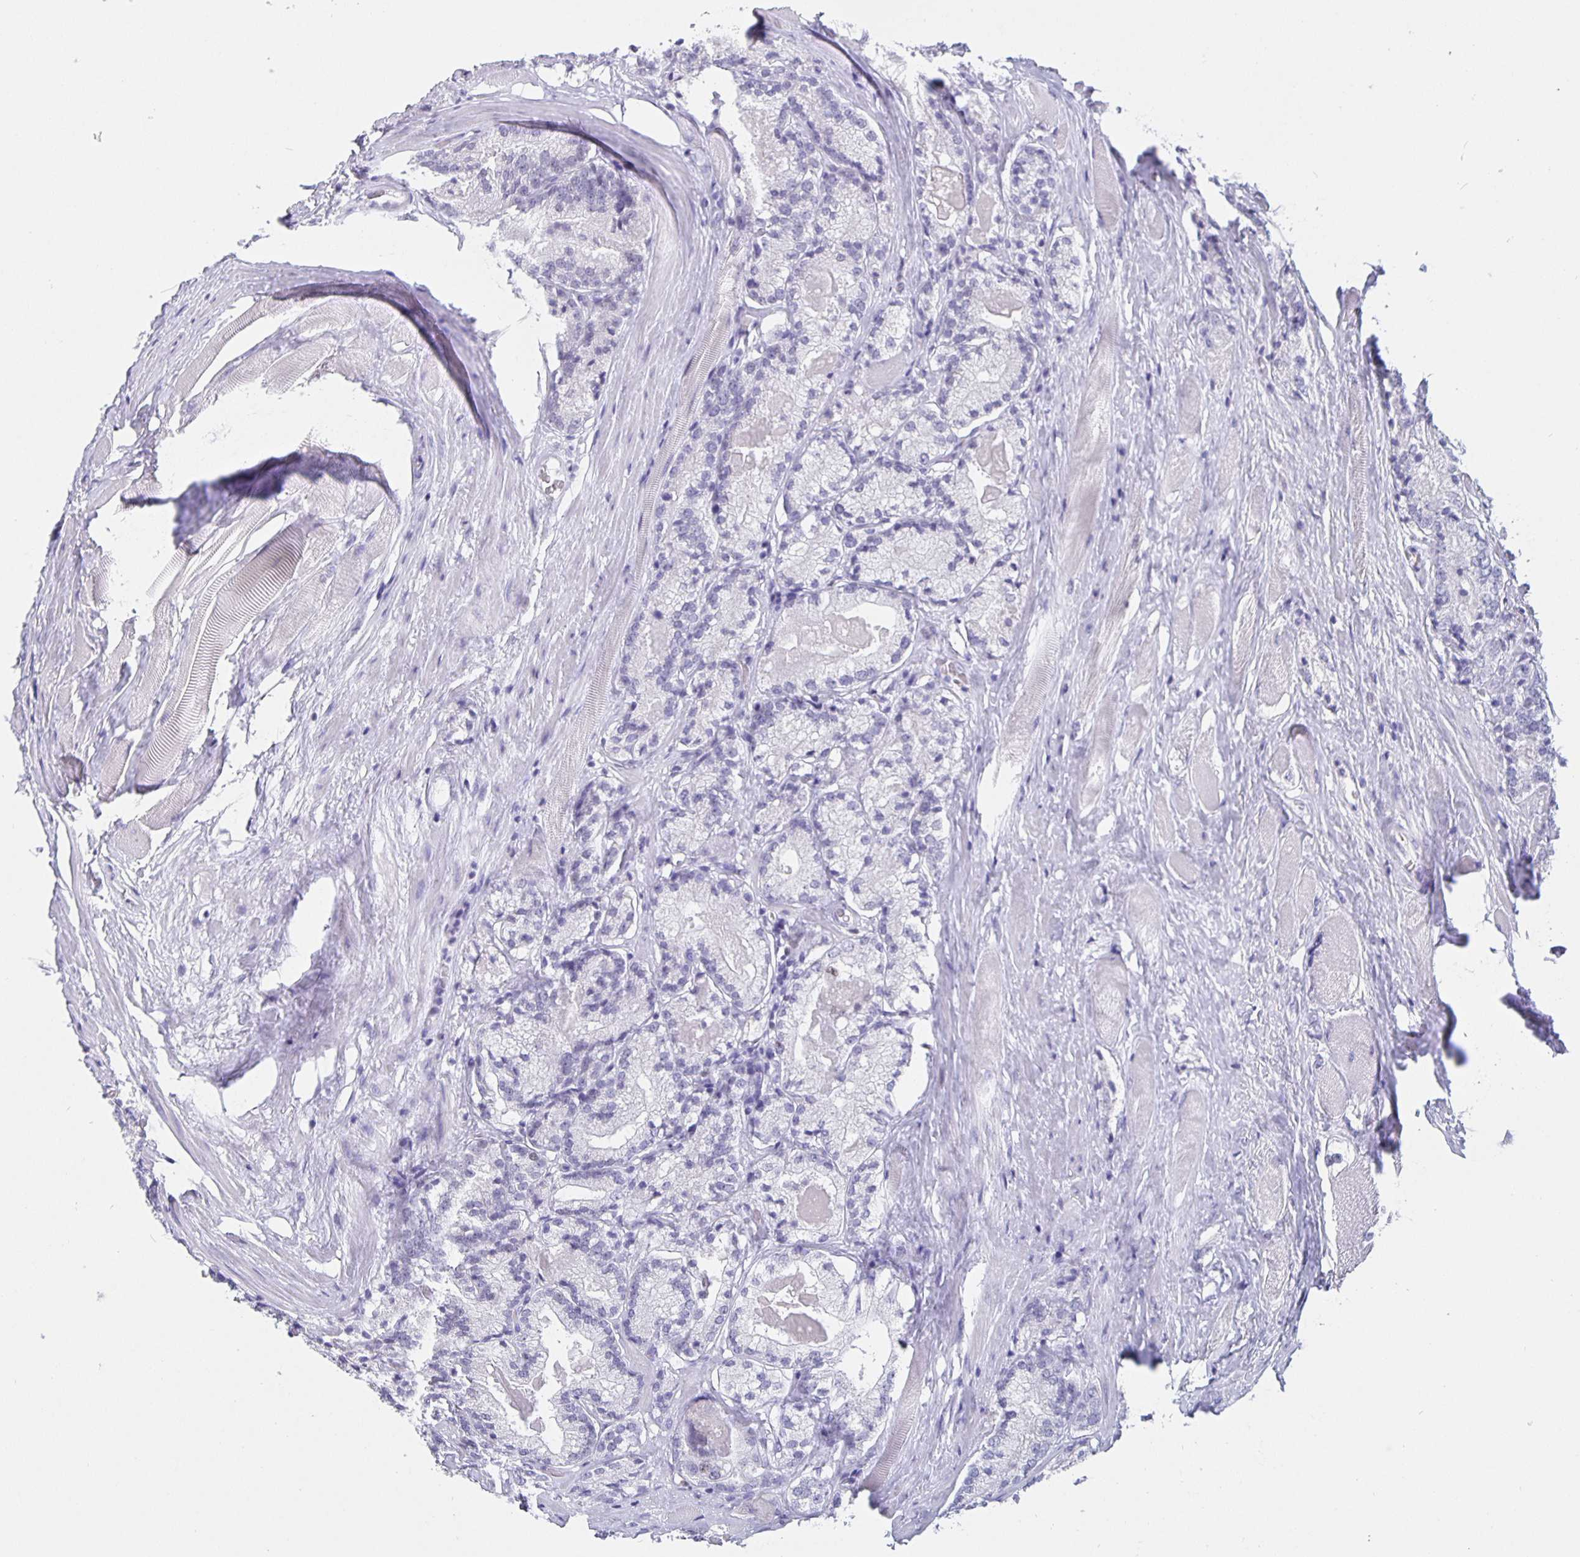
{"staining": {"intensity": "negative", "quantity": "none", "location": "none"}, "tissue": "prostate cancer", "cell_type": "Tumor cells", "image_type": "cancer", "snomed": [{"axis": "morphology", "description": "Adenocarcinoma, NOS"}, {"axis": "morphology", "description": "Adenocarcinoma, Low grade"}, {"axis": "topography", "description": "Prostate"}], "caption": "High magnification brightfield microscopy of low-grade adenocarcinoma (prostate) stained with DAB (brown) and counterstained with hematoxylin (blue): tumor cells show no significant staining.", "gene": "SATB2", "patient": {"sex": "male", "age": 68}}